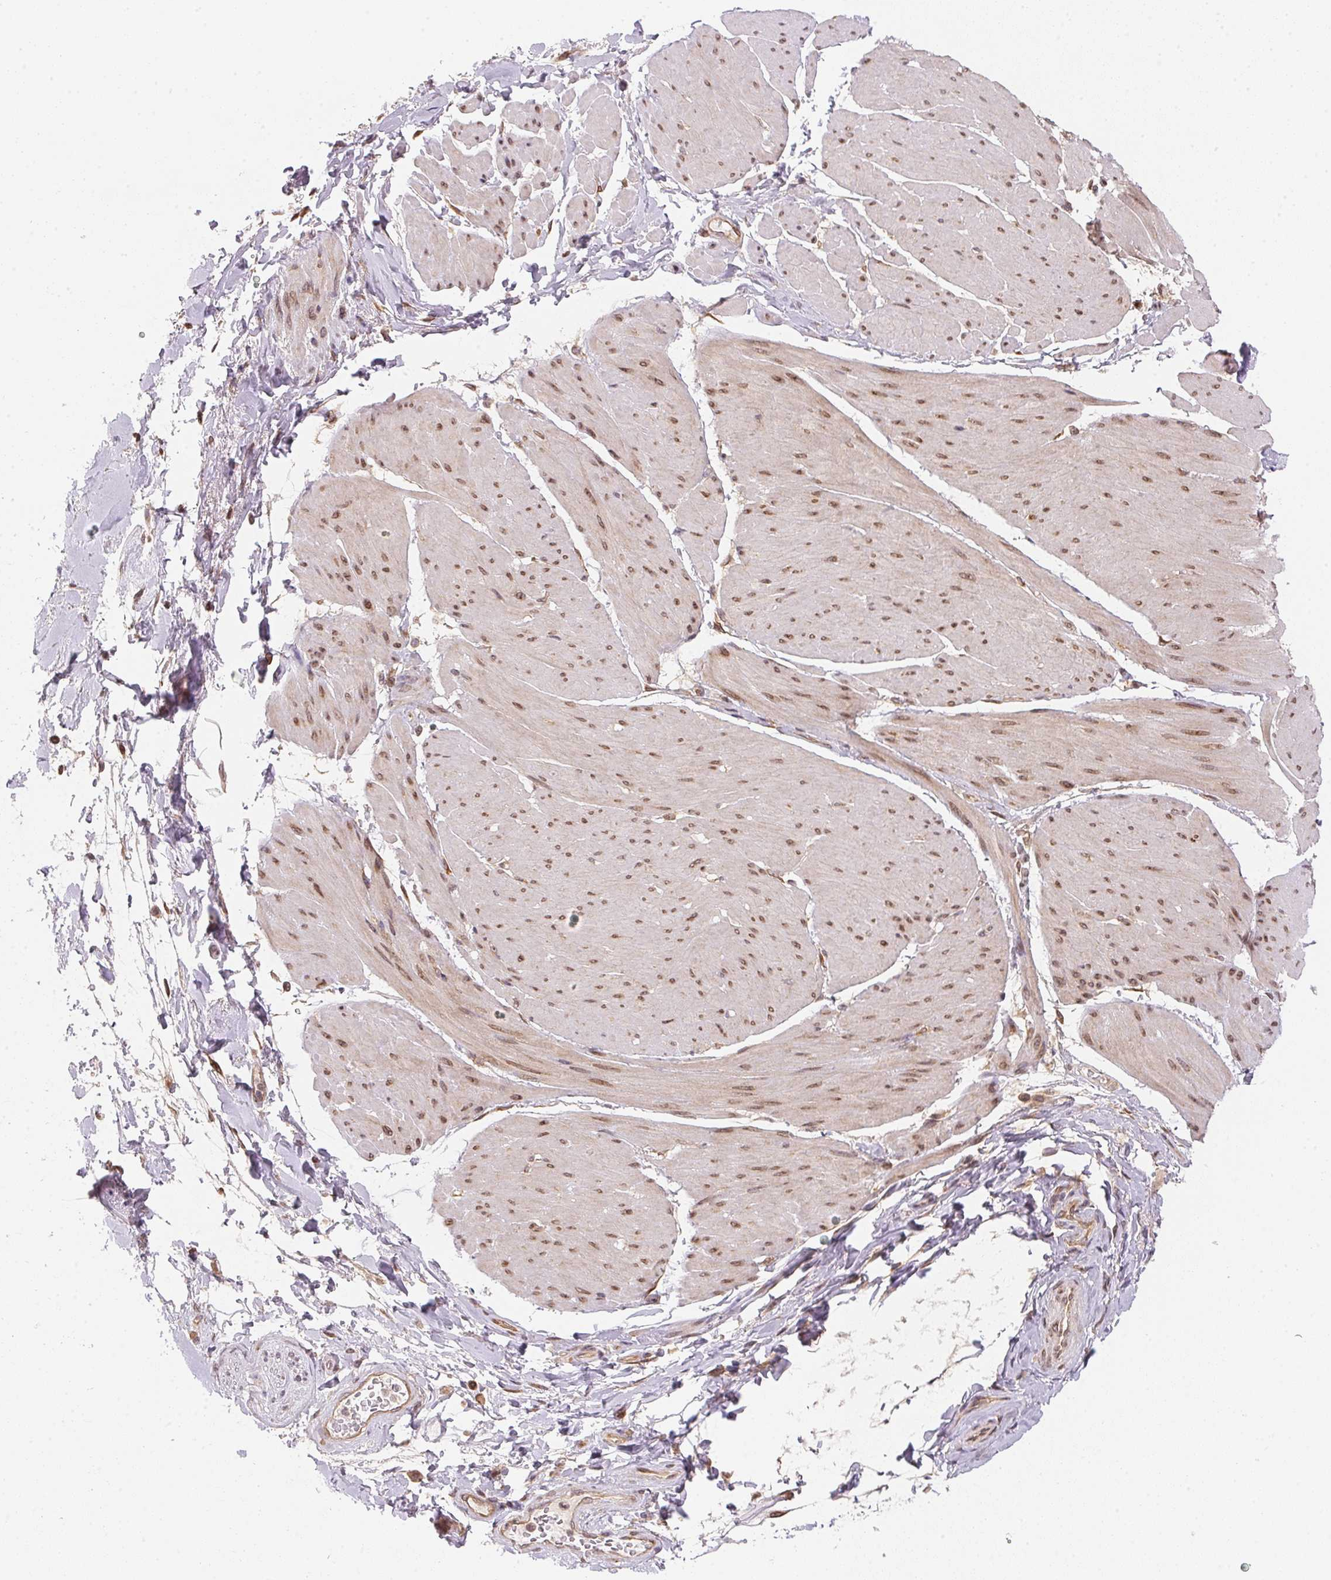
{"staining": {"intensity": "moderate", "quantity": "25%-75%", "location": "cytoplasmic/membranous"}, "tissue": "adipose tissue", "cell_type": "Adipocytes", "image_type": "normal", "snomed": [{"axis": "morphology", "description": "Normal tissue, NOS"}, {"axis": "topography", "description": "Urinary bladder"}, {"axis": "topography", "description": "Peripheral nerve tissue"}], "caption": "Adipose tissue stained with IHC shows moderate cytoplasmic/membranous expression in approximately 25%-75% of adipocytes. (IHC, brightfield microscopy, high magnification).", "gene": "EI24", "patient": {"sex": "female", "age": 60}}